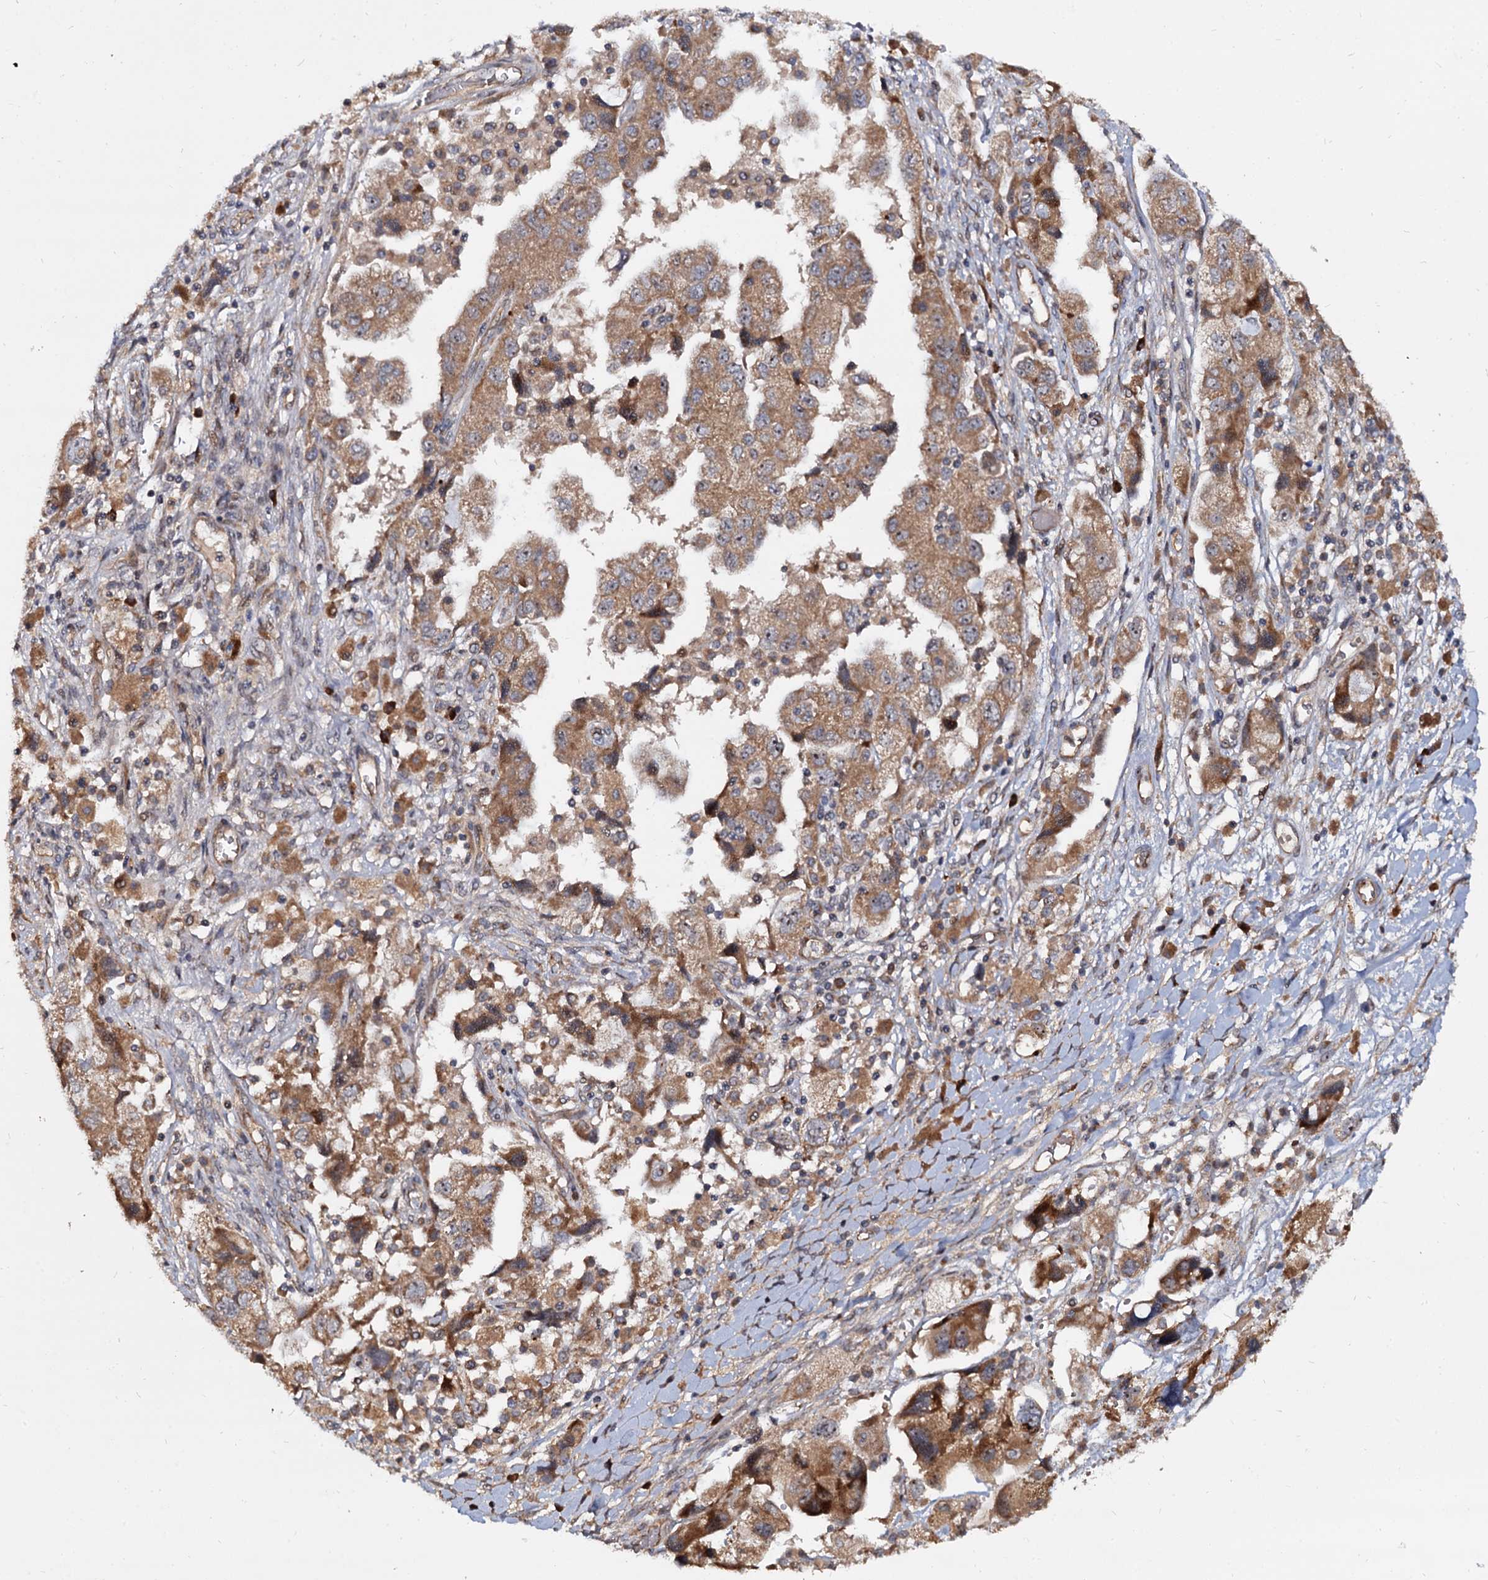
{"staining": {"intensity": "moderate", "quantity": ">75%", "location": "cytoplasmic/membranous"}, "tissue": "ovarian cancer", "cell_type": "Tumor cells", "image_type": "cancer", "snomed": [{"axis": "morphology", "description": "Carcinoma, NOS"}, {"axis": "morphology", "description": "Cystadenocarcinoma, serous, NOS"}, {"axis": "topography", "description": "Ovary"}], "caption": "IHC (DAB) staining of ovarian cancer demonstrates moderate cytoplasmic/membranous protein positivity in approximately >75% of tumor cells.", "gene": "WWC3", "patient": {"sex": "female", "age": 69}}